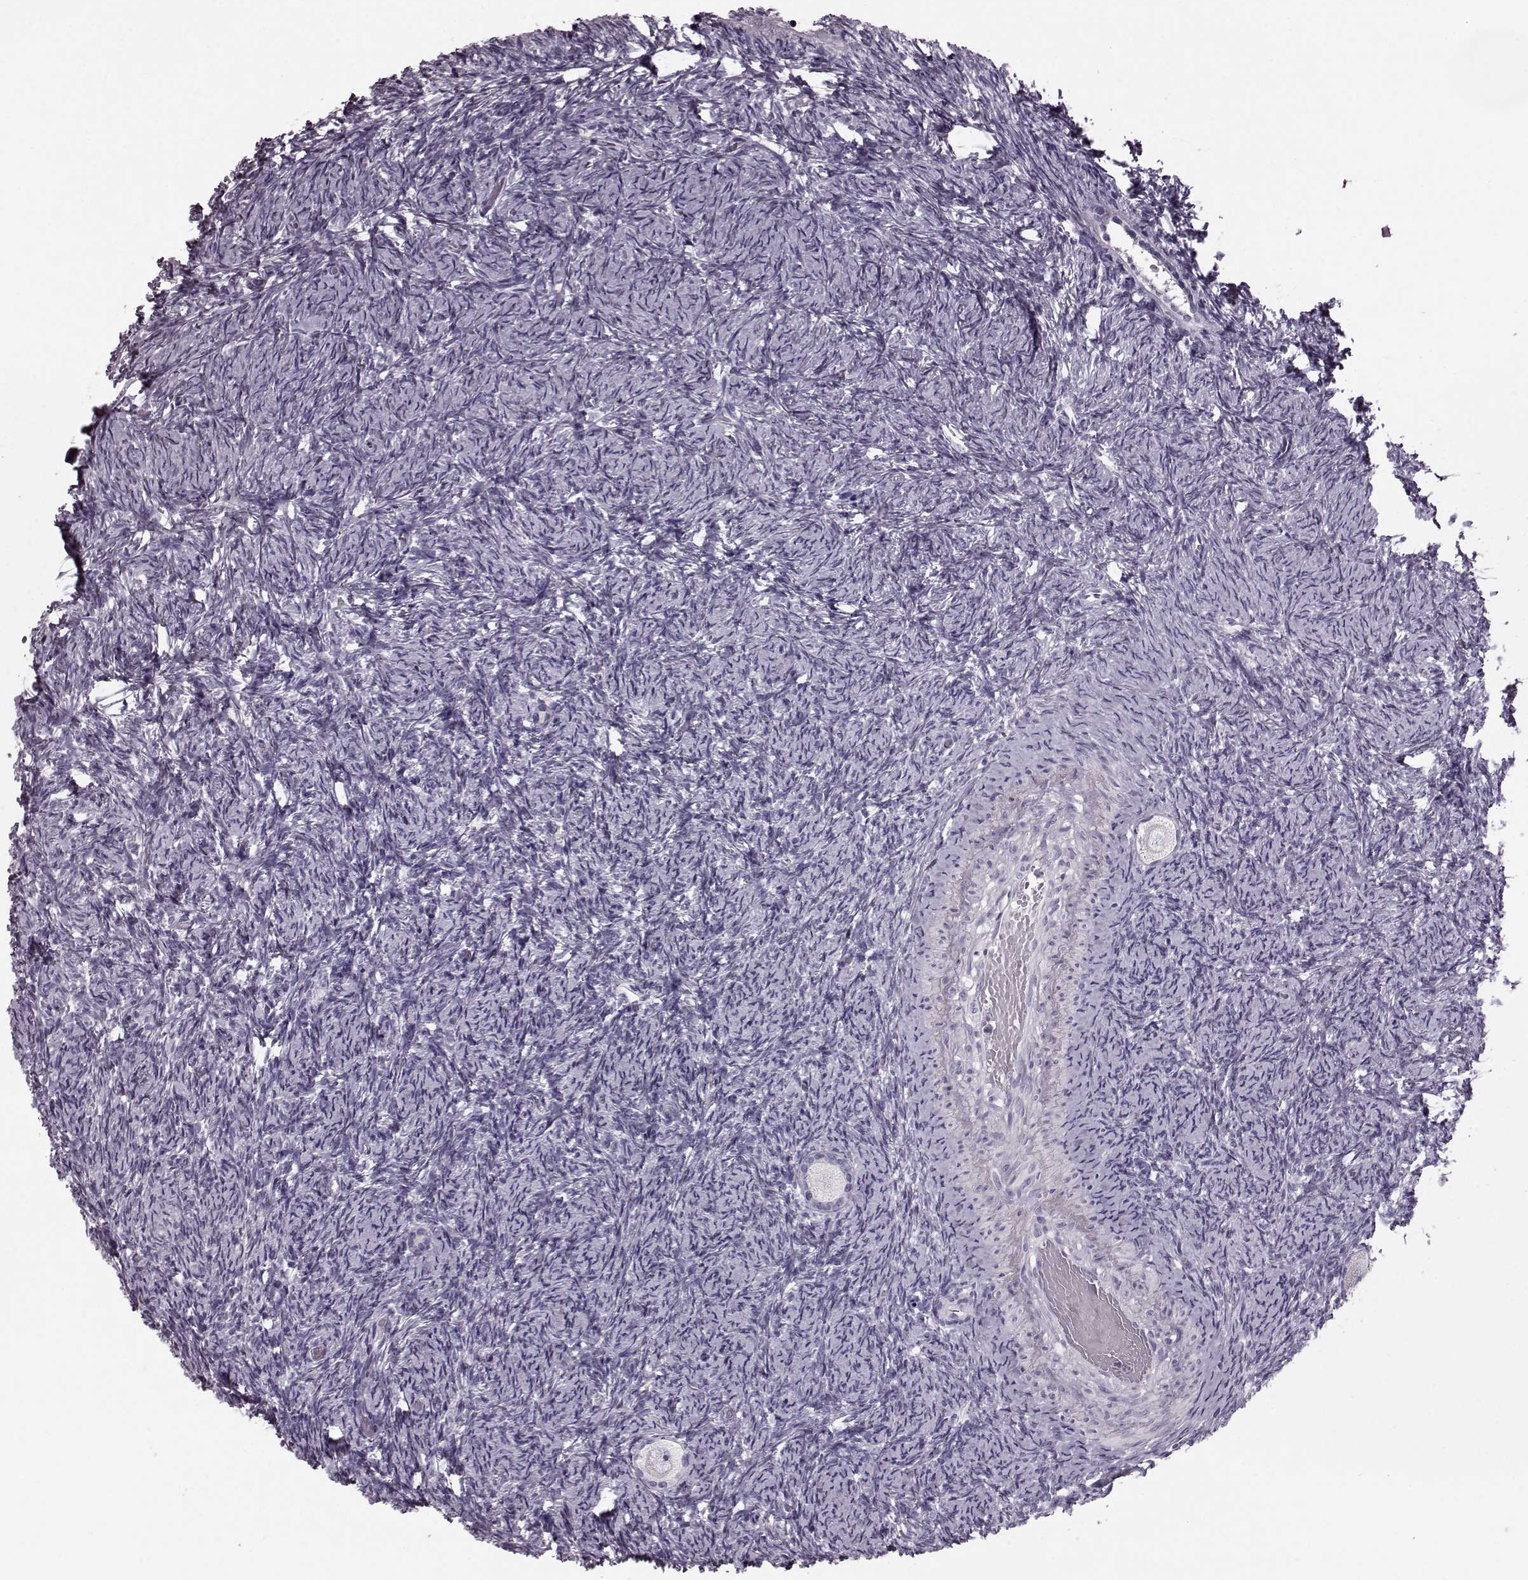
{"staining": {"intensity": "negative", "quantity": "none", "location": "none"}, "tissue": "ovary", "cell_type": "Follicle cells", "image_type": "normal", "snomed": [{"axis": "morphology", "description": "Normal tissue, NOS"}, {"axis": "topography", "description": "Ovary"}], "caption": "High power microscopy histopathology image of an IHC photomicrograph of normal ovary, revealing no significant positivity in follicle cells.", "gene": "CST7", "patient": {"sex": "female", "age": 39}}